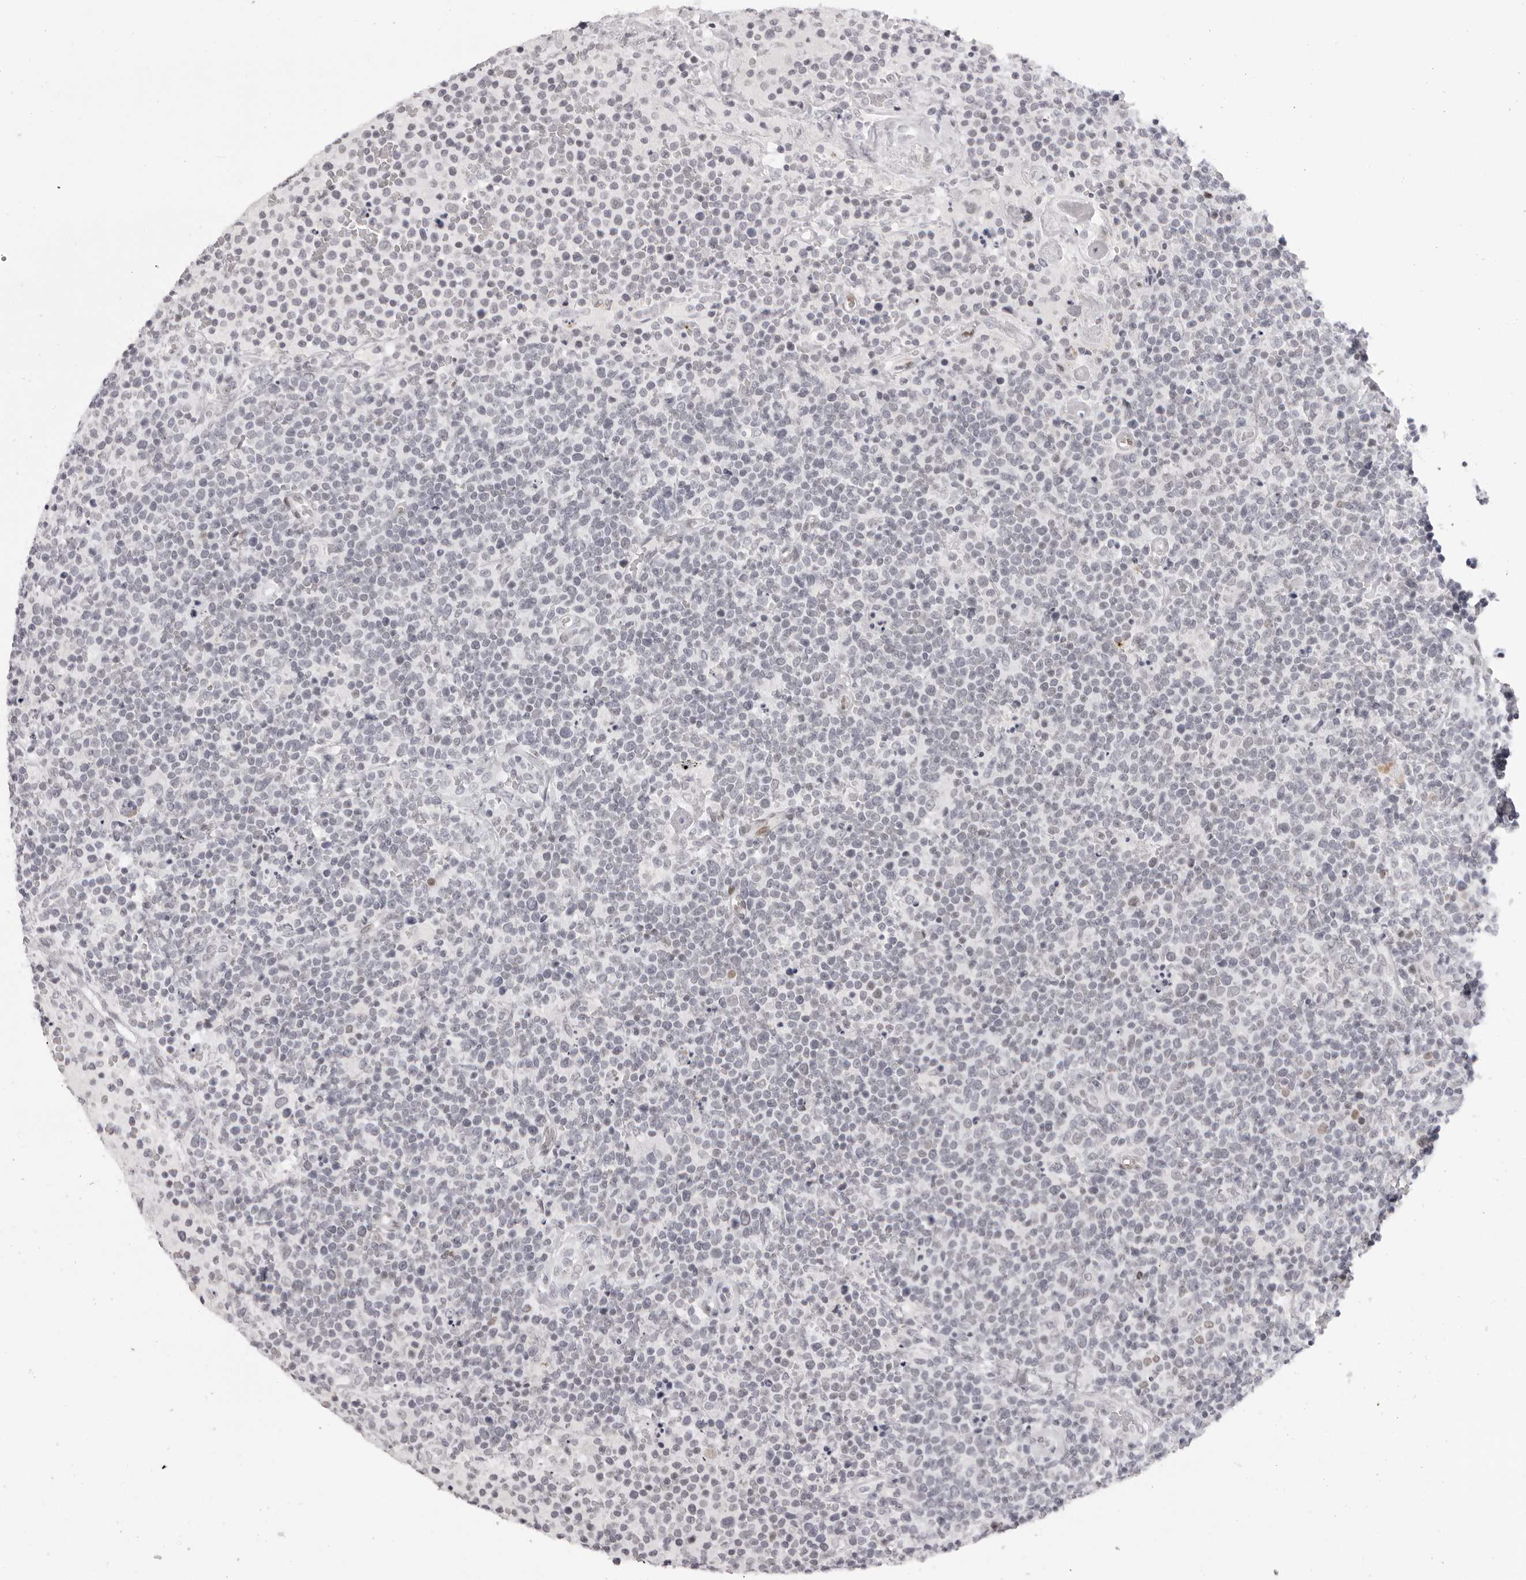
{"staining": {"intensity": "negative", "quantity": "none", "location": "none"}, "tissue": "lymphoma", "cell_type": "Tumor cells", "image_type": "cancer", "snomed": [{"axis": "morphology", "description": "Malignant lymphoma, non-Hodgkin's type, High grade"}, {"axis": "topography", "description": "Lymph node"}], "caption": "High-grade malignant lymphoma, non-Hodgkin's type stained for a protein using immunohistochemistry (IHC) demonstrates no expression tumor cells.", "gene": "MAFK", "patient": {"sex": "male", "age": 61}}